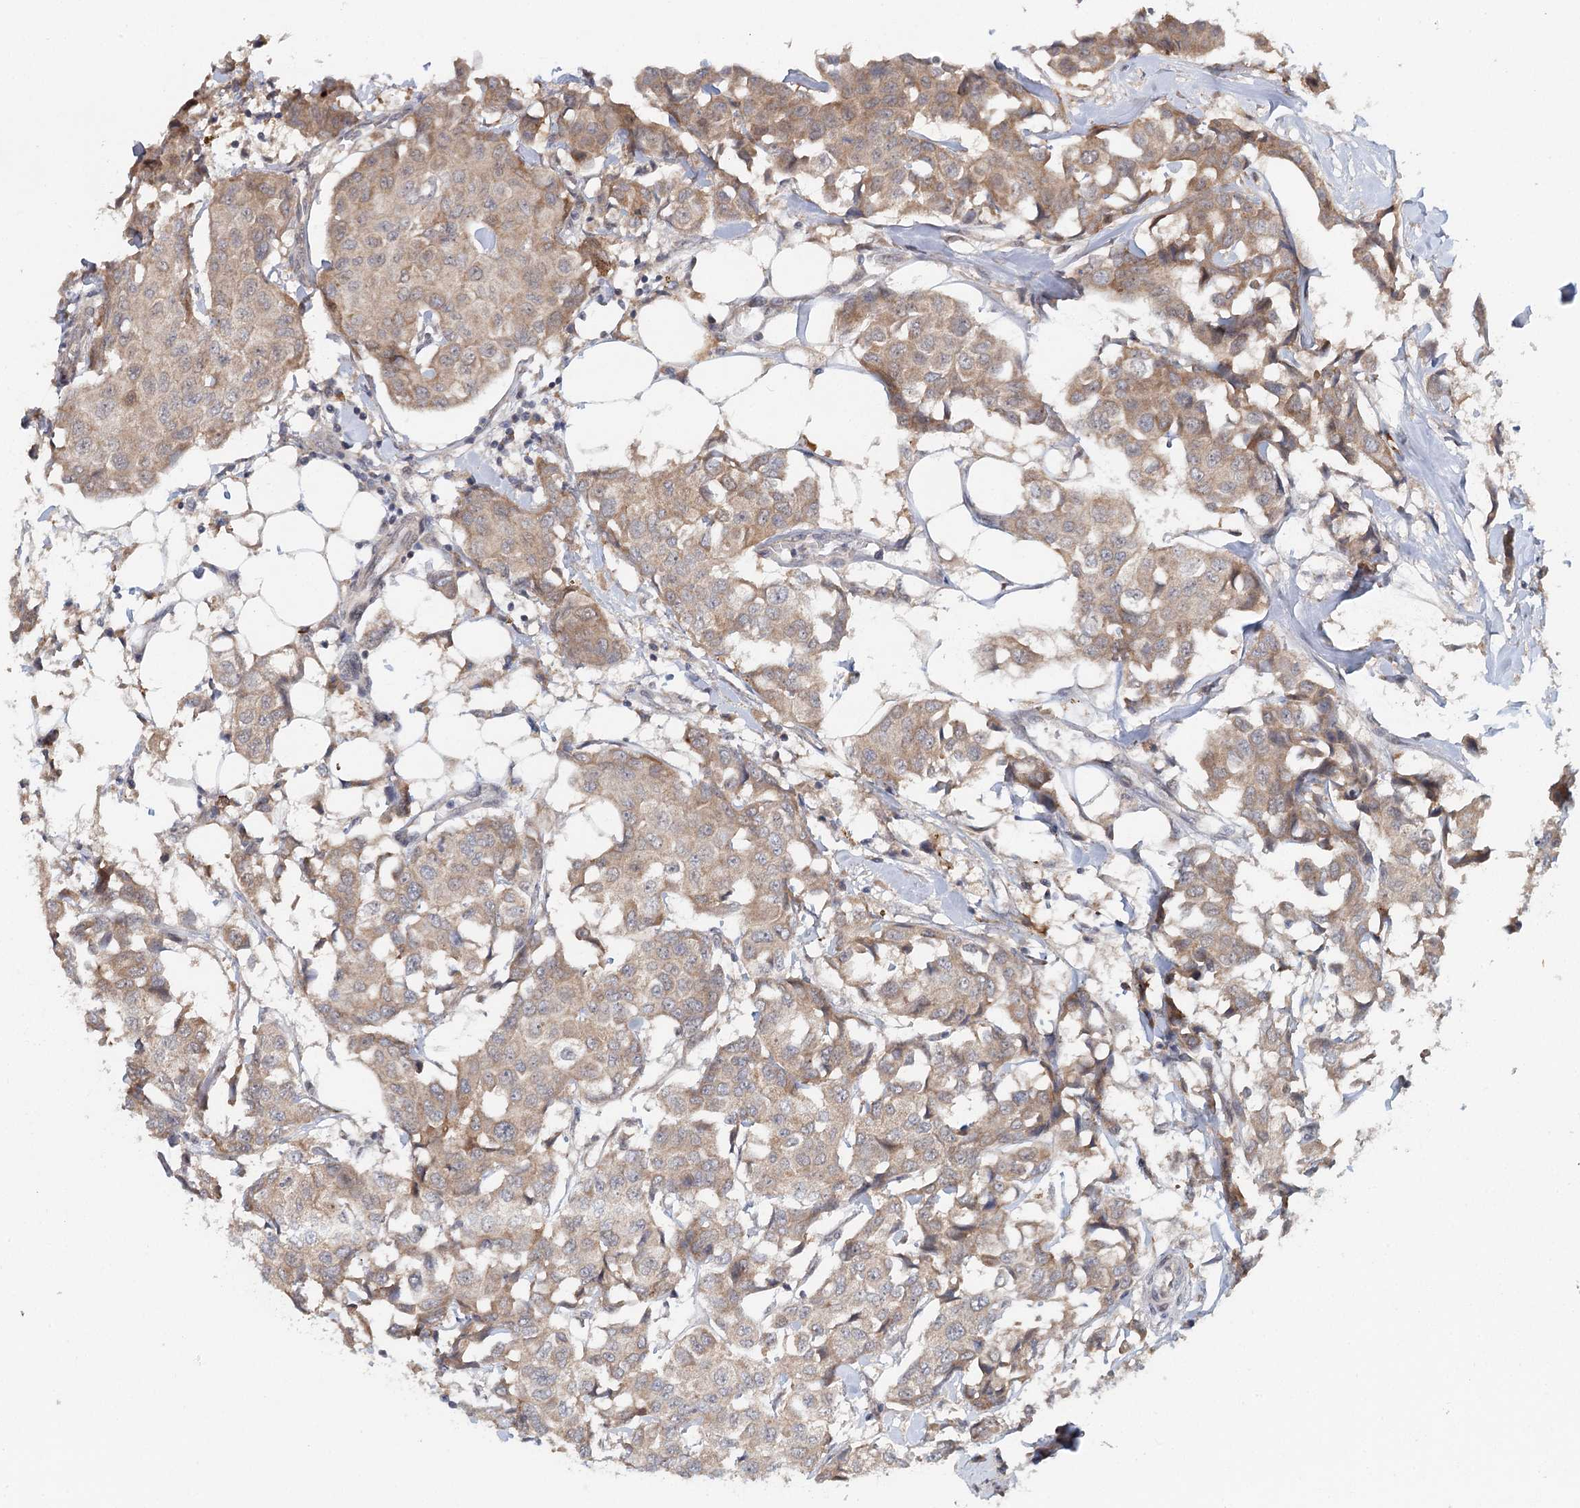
{"staining": {"intensity": "weak", "quantity": ">75%", "location": "cytoplasmic/membranous"}, "tissue": "breast cancer", "cell_type": "Tumor cells", "image_type": "cancer", "snomed": [{"axis": "morphology", "description": "Duct carcinoma"}, {"axis": "topography", "description": "Breast"}], "caption": "The photomicrograph demonstrates a brown stain indicating the presence of a protein in the cytoplasmic/membranous of tumor cells in breast cancer.", "gene": "AP3B1", "patient": {"sex": "female", "age": 80}}